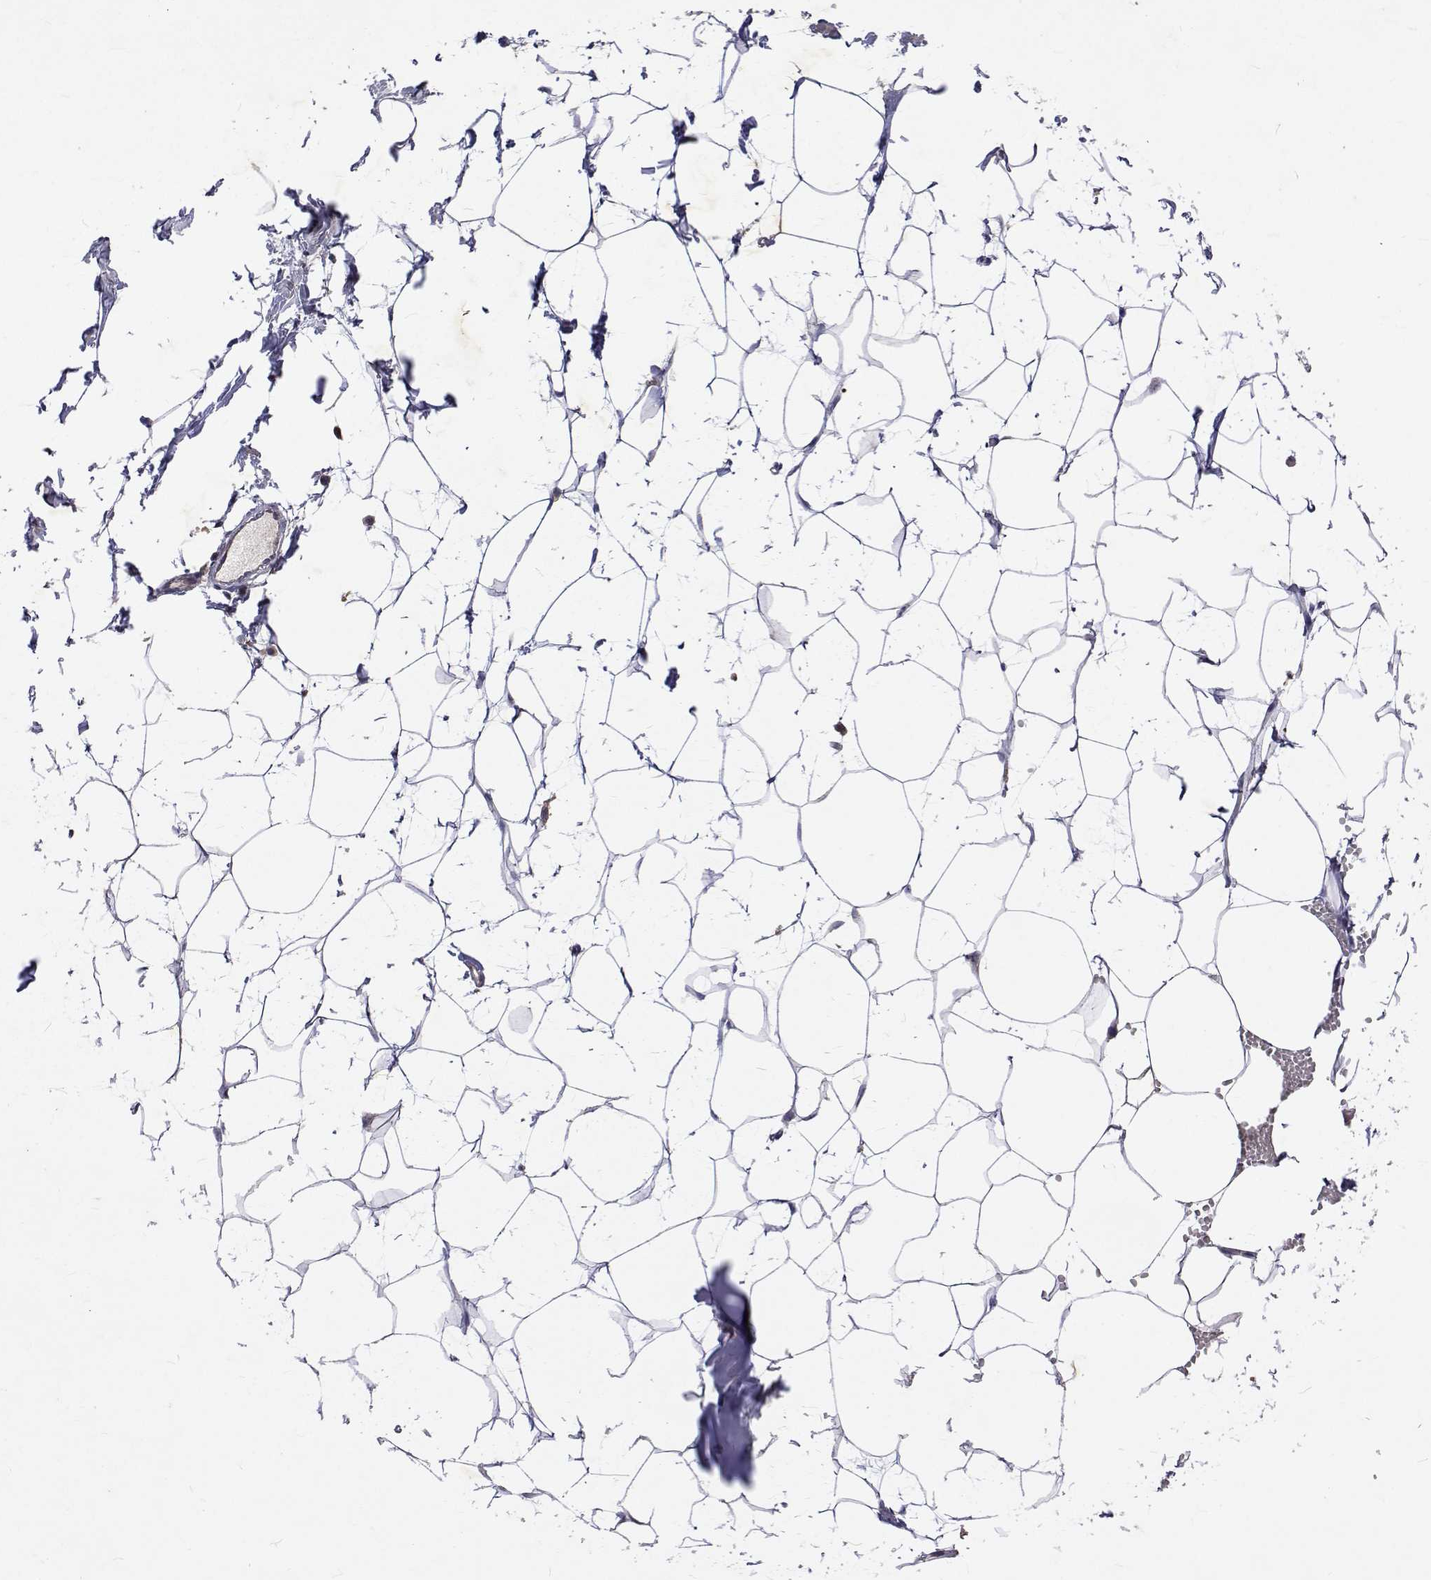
{"staining": {"intensity": "weak", "quantity": "25%-75%", "location": "cytoplasmic/membranous"}, "tissue": "breast", "cell_type": "Adipocytes", "image_type": "normal", "snomed": [{"axis": "morphology", "description": "Normal tissue, NOS"}, {"axis": "topography", "description": "Breast"}], "caption": "Human breast stained for a protein (brown) exhibits weak cytoplasmic/membranous positive expression in about 25%-75% of adipocytes.", "gene": "ALKBH8", "patient": {"sex": "female", "age": 27}}